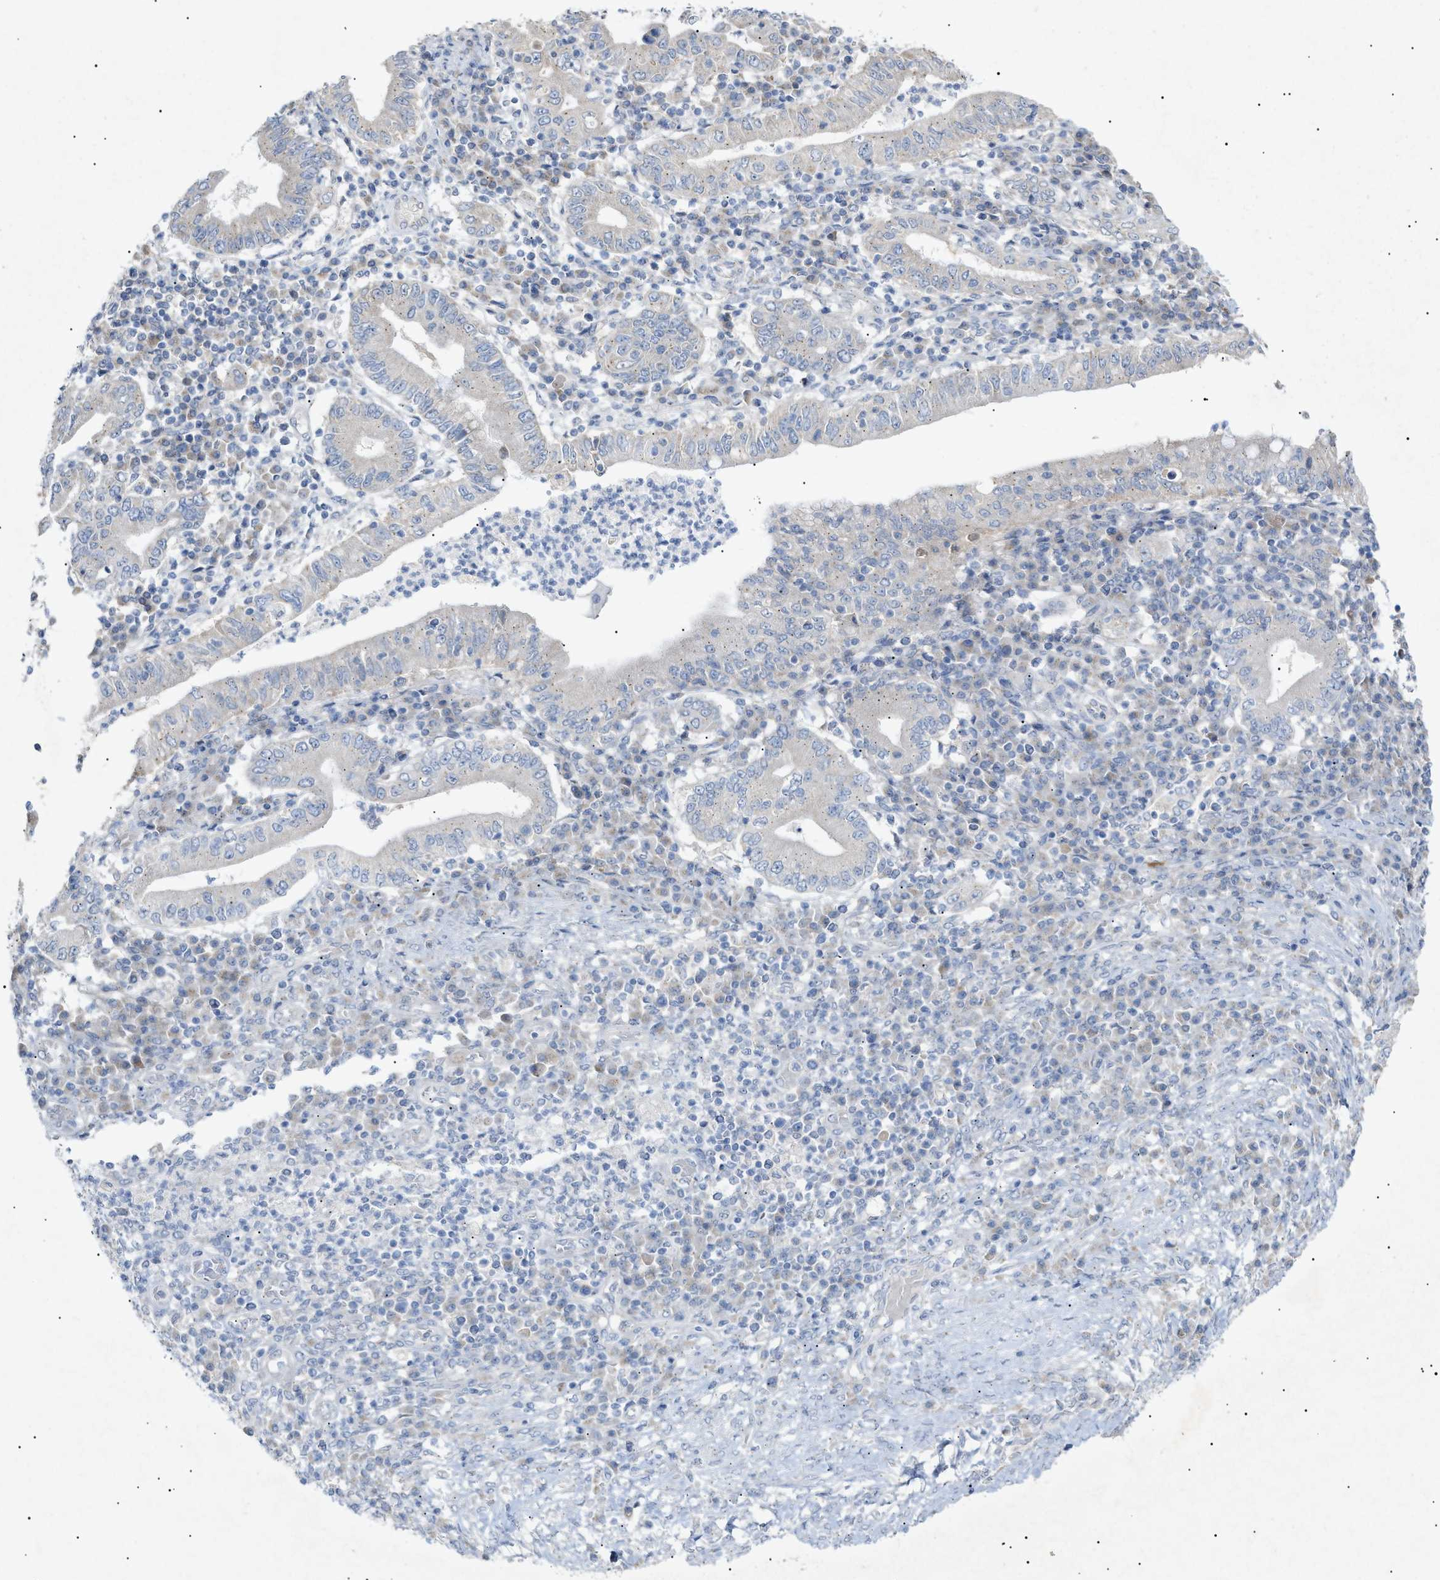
{"staining": {"intensity": "negative", "quantity": "none", "location": "none"}, "tissue": "stomach cancer", "cell_type": "Tumor cells", "image_type": "cancer", "snomed": [{"axis": "morphology", "description": "Normal tissue, NOS"}, {"axis": "morphology", "description": "Adenocarcinoma, NOS"}, {"axis": "topography", "description": "Esophagus"}, {"axis": "topography", "description": "Stomach, upper"}, {"axis": "topography", "description": "Peripheral nerve tissue"}], "caption": "Stomach adenocarcinoma stained for a protein using IHC reveals no expression tumor cells.", "gene": "SLC25A31", "patient": {"sex": "male", "age": 62}}